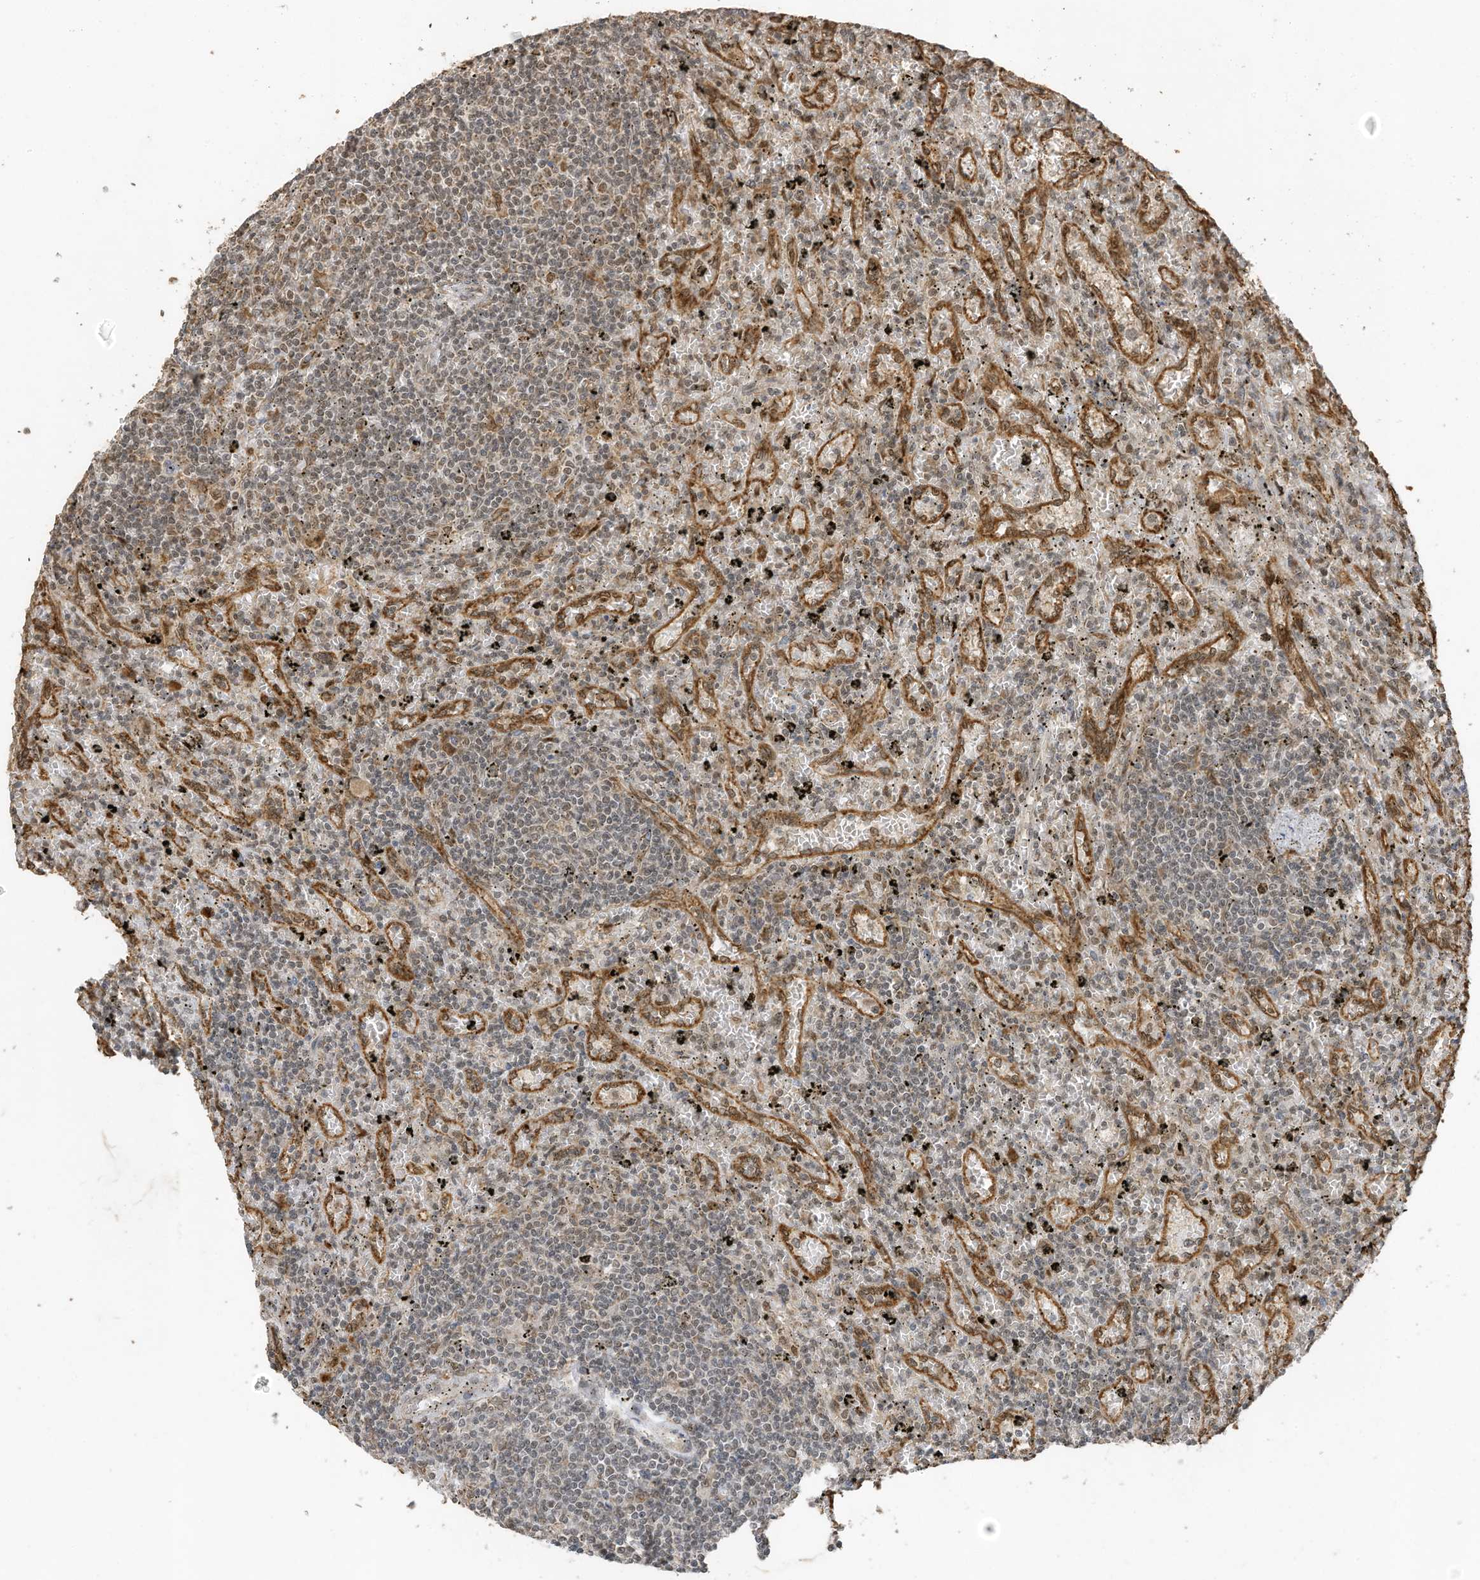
{"staining": {"intensity": "weak", "quantity": "<25%", "location": "nuclear"}, "tissue": "lymphoma", "cell_type": "Tumor cells", "image_type": "cancer", "snomed": [{"axis": "morphology", "description": "Malignant lymphoma, non-Hodgkin's type, Low grade"}, {"axis": "topography", "description": "Spleen"}], "caption": "This is an IHC micrograph of lymphoma. There is no positivity in tumor cells.", "gene": "ERLEC1", "patient": {"sex": "male", "age": 76}}